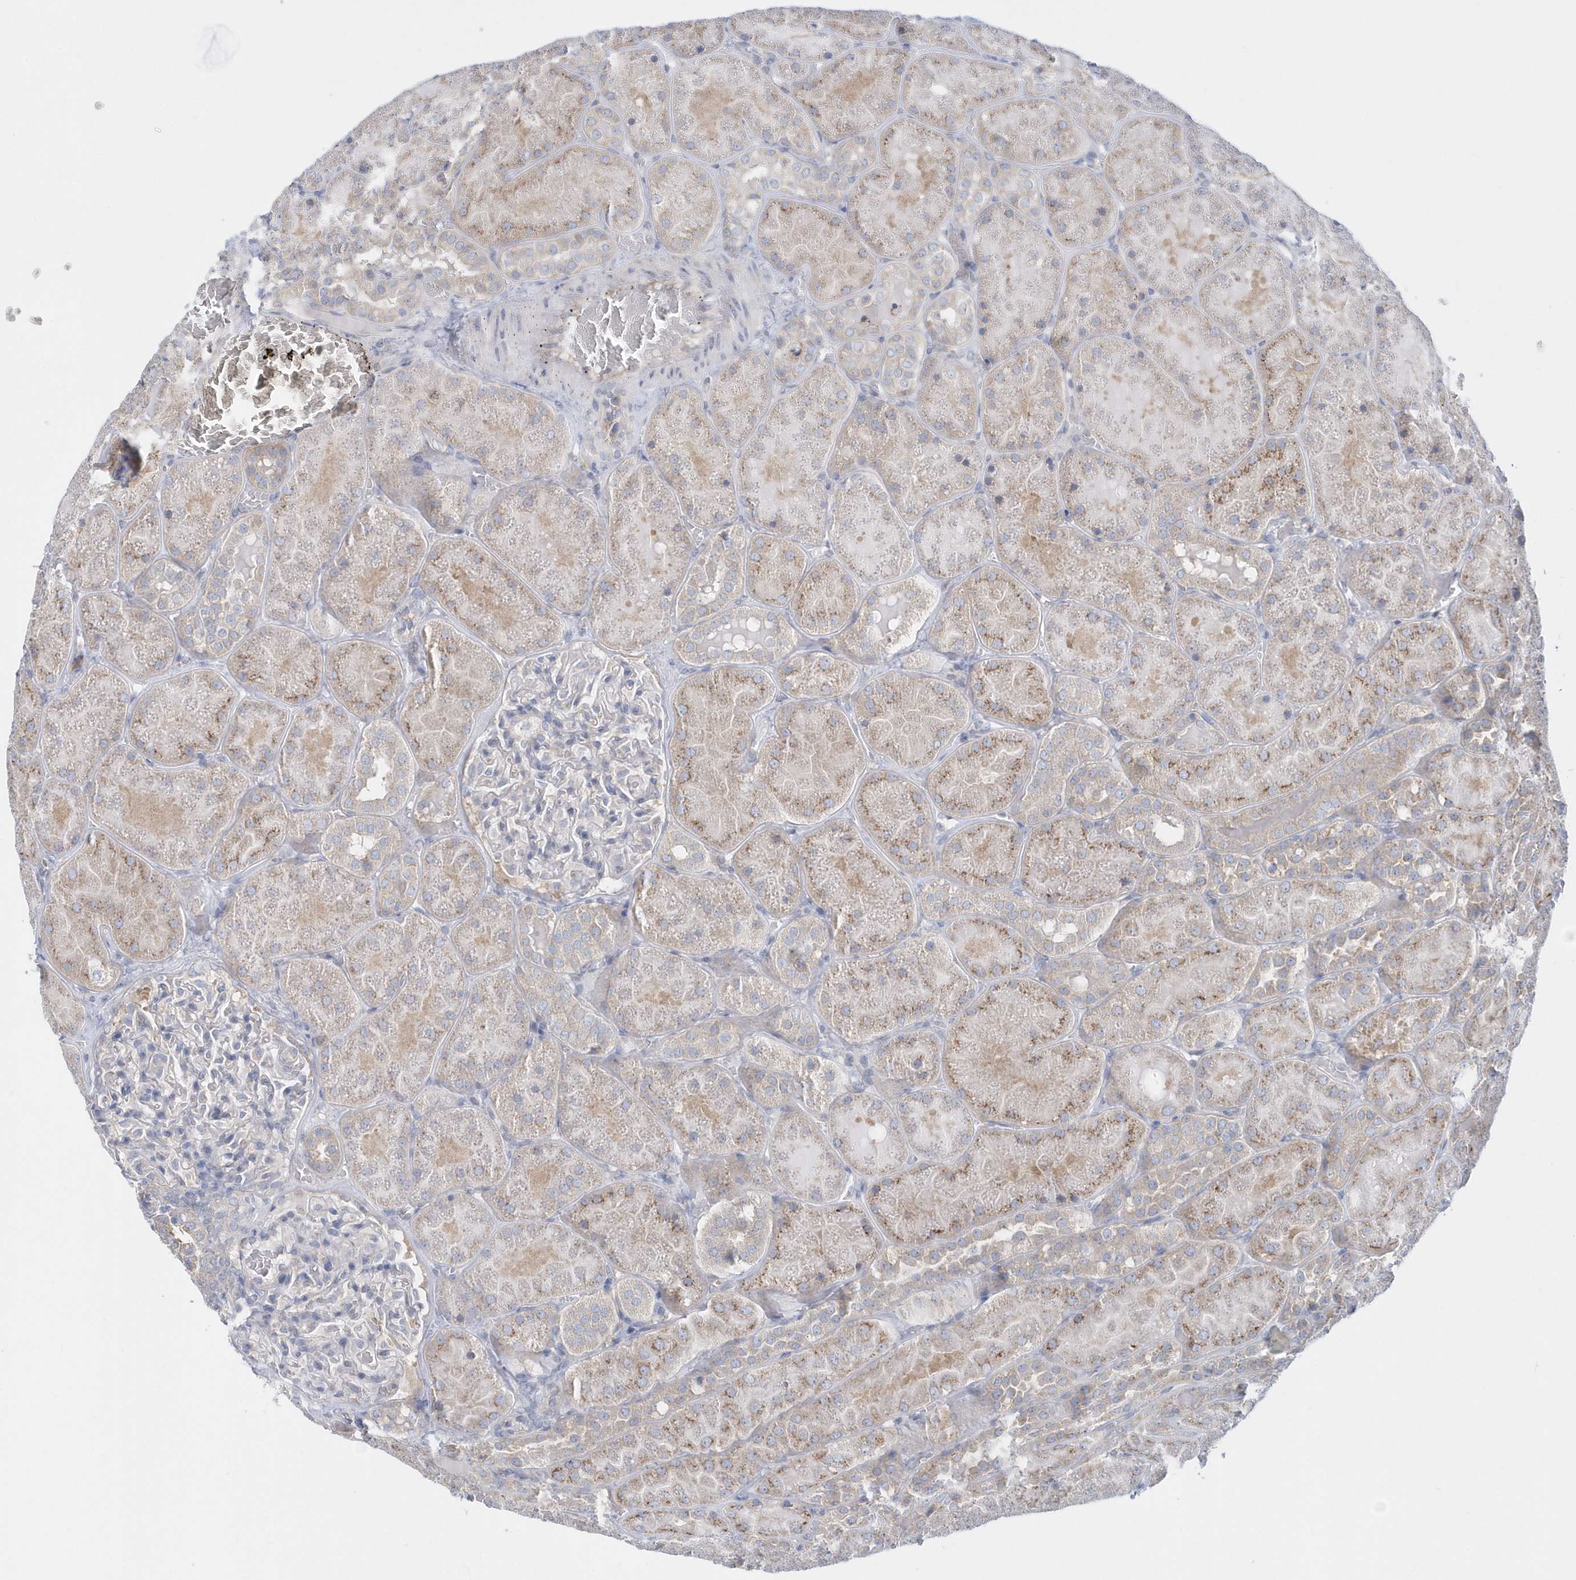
{"staining": {"intensity": "negative", "quantity": "none", "location": "none"}, "tissue": "kidney", "cell_type": "Cells in glomeruli", "image_type": "normal", "snomed": [{"axis": "morphology", "description": "Normal tissue, NOS"}, {"axis": "topography", "description": "Kidney"}], "caption": "Immunohistochemistry (IHC) of benign kidney shows no staining in cells in glomeruli.", "gene": "EIF3C", "patient": {"sex": "male", "age": 28}}